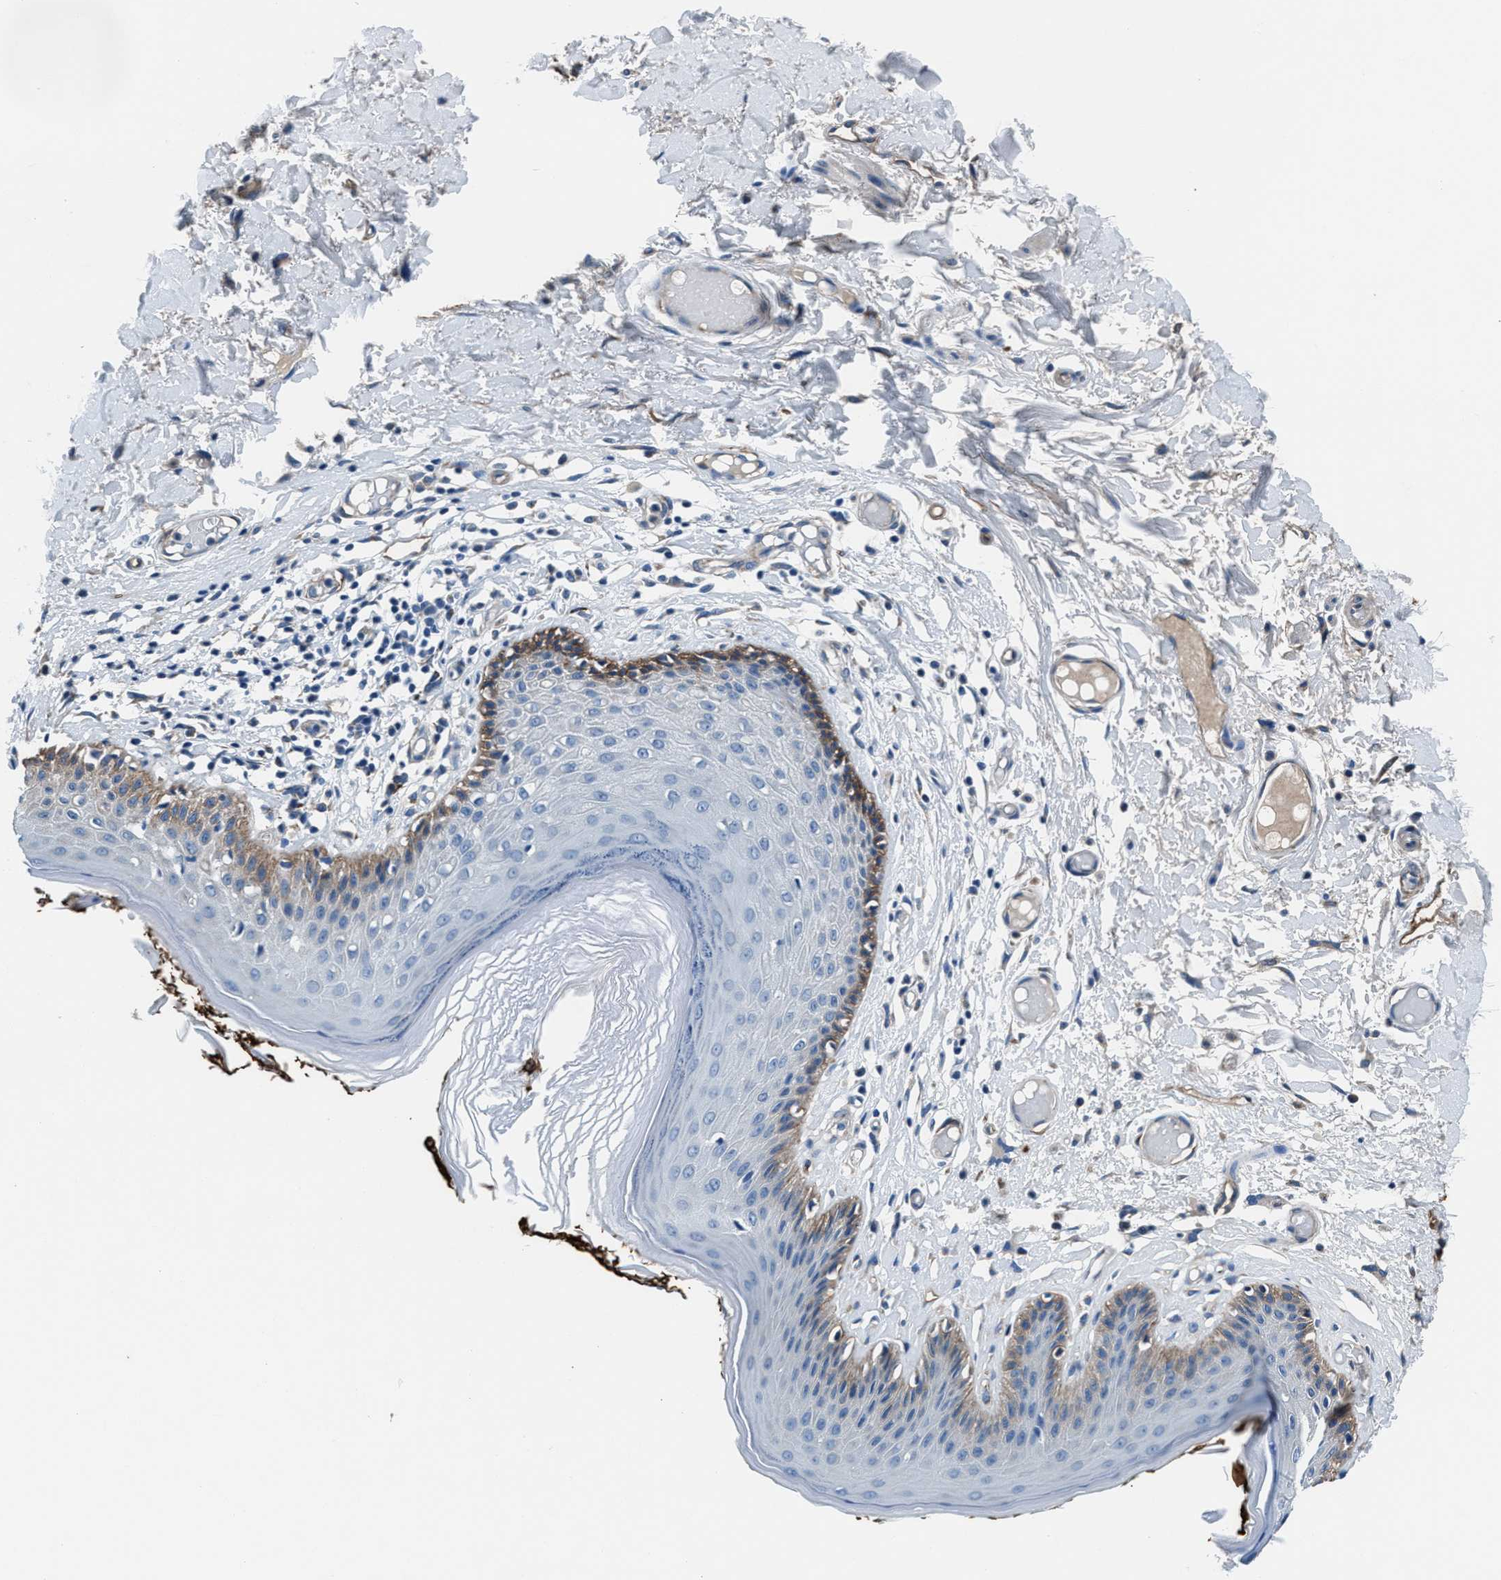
{"staining": {"intensity": "moderate", "quantity": "<25%", "location": "cytoplasmic/membranous"}, "tissue": "skin", "cell_type": "Epidermal cells", "image_type": "normal", "snomed": [{"axis": "morphology", "description": "Normal tissue, NOS"}, {"axis": "topography", "description": "Vulva"}], "caption": "The histopathology image reveals immunohistochemical staining of normal skin. There is moderate cytoplasmic/membranous staining is present in approximately <25% of epidermal cells.", "gene": "PRTFDC1", "patient": {"sex": "female", "age": 73}}